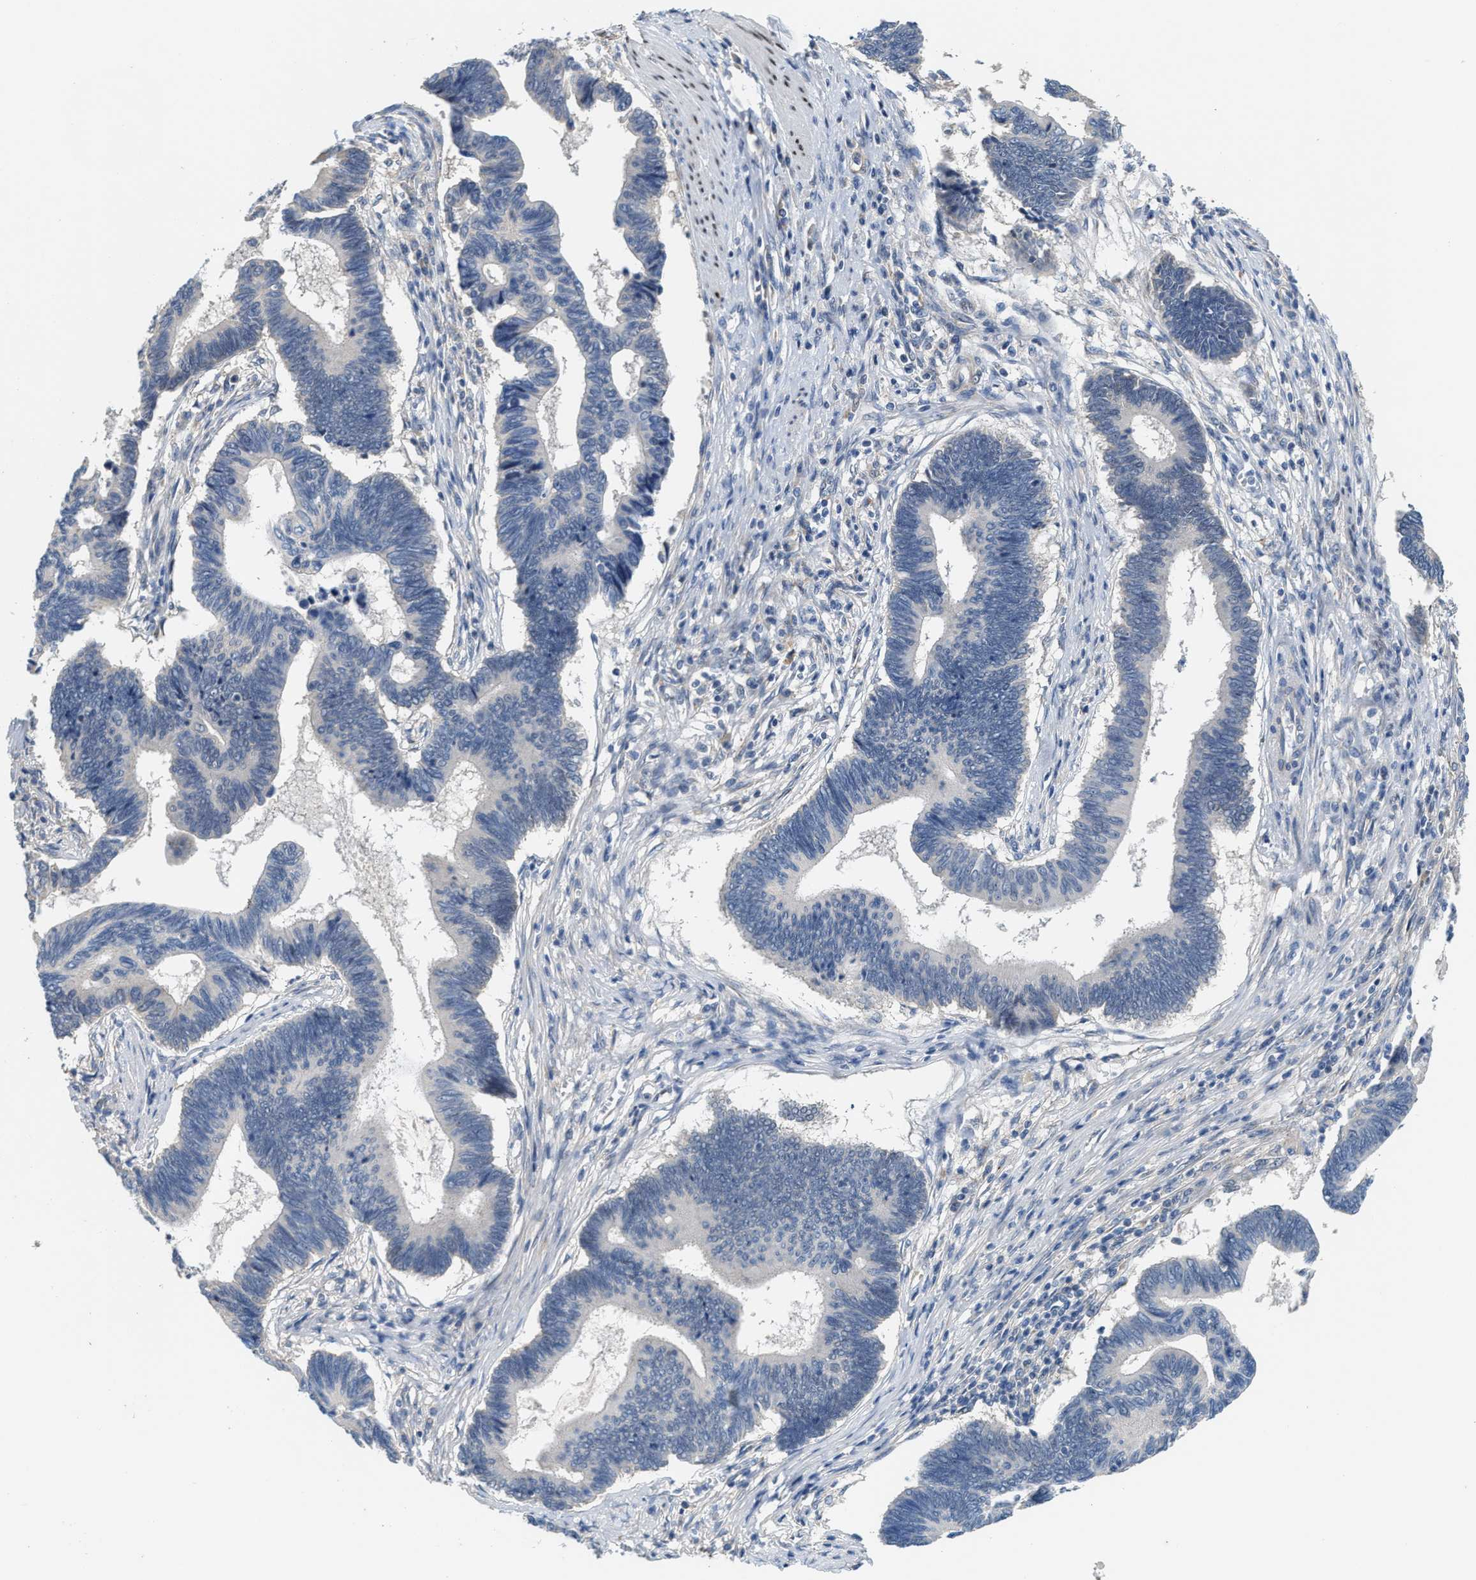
{"staining": {"intensity": "negative", "quantity": "none", "location": "none"}, "tissue": "pancreatic cancer", "cell_type": "Tumor cells", "image_type": "cancer", "snomed": [{"axis": "morphology", "description": "Adenocarcinoma, NOS"}, {"axis": "topography", "description": "Pancreas"}], "caption": "This photomicrograph is of pancreatic cancer stained with immunohistochemistry (IHC) to label a protein in brown with the nuclei are counter-stained blue. There is no positivity in tumor cells. (Stains: DAB immunohistochemistry with hematoxylin counter stain, Microscopy: brightfield microscopy at high magnification).", "gene": "ZNF783", "patient": {"sex": "female", "age": 70}}